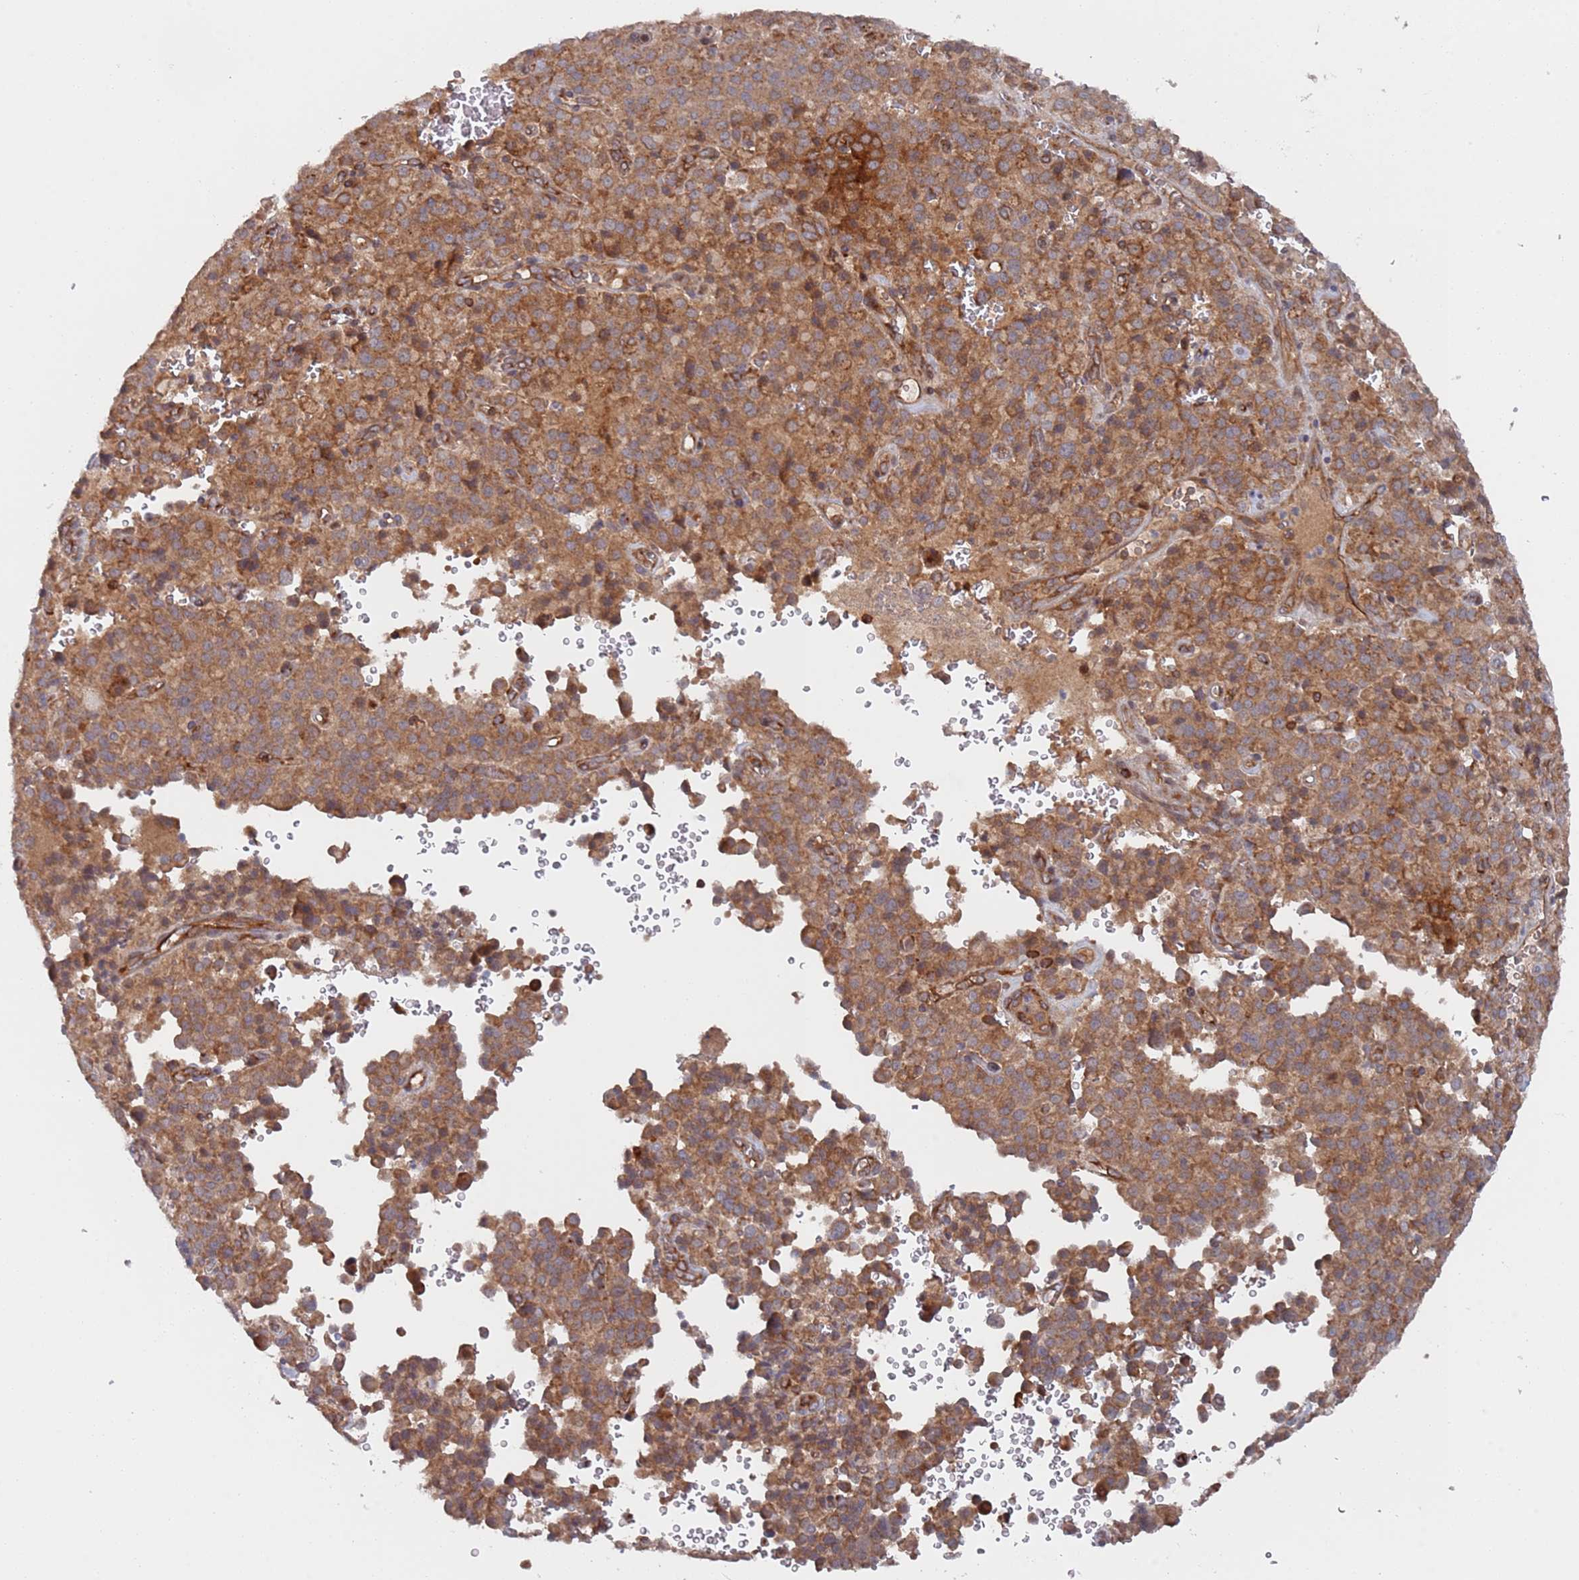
{"staining": {"intensity": "moderate", "quantity": ">75%", "location": "cytoplasmic/membranous"}, "tissue": "pancreatic cancer", "cell_type": "Tumor cells", "image_type": "cancer", "snomed": [{"axis": "morphology", "description": "Adenocarcinoma, NOS"}, {"axis": "topography", "description": "Pancreas"}], "caption": "This histopathology image shows adenocarcinoma (pancreatic) stained with immunohistochemistry to label a protein in brown. The cytoplasmic/membranous of tumor cells show moderate positivity for the protein. Nuclei are counter-stained blue.", "gene": "DDX60", "patient": {"sex": "male", "age": 65}}